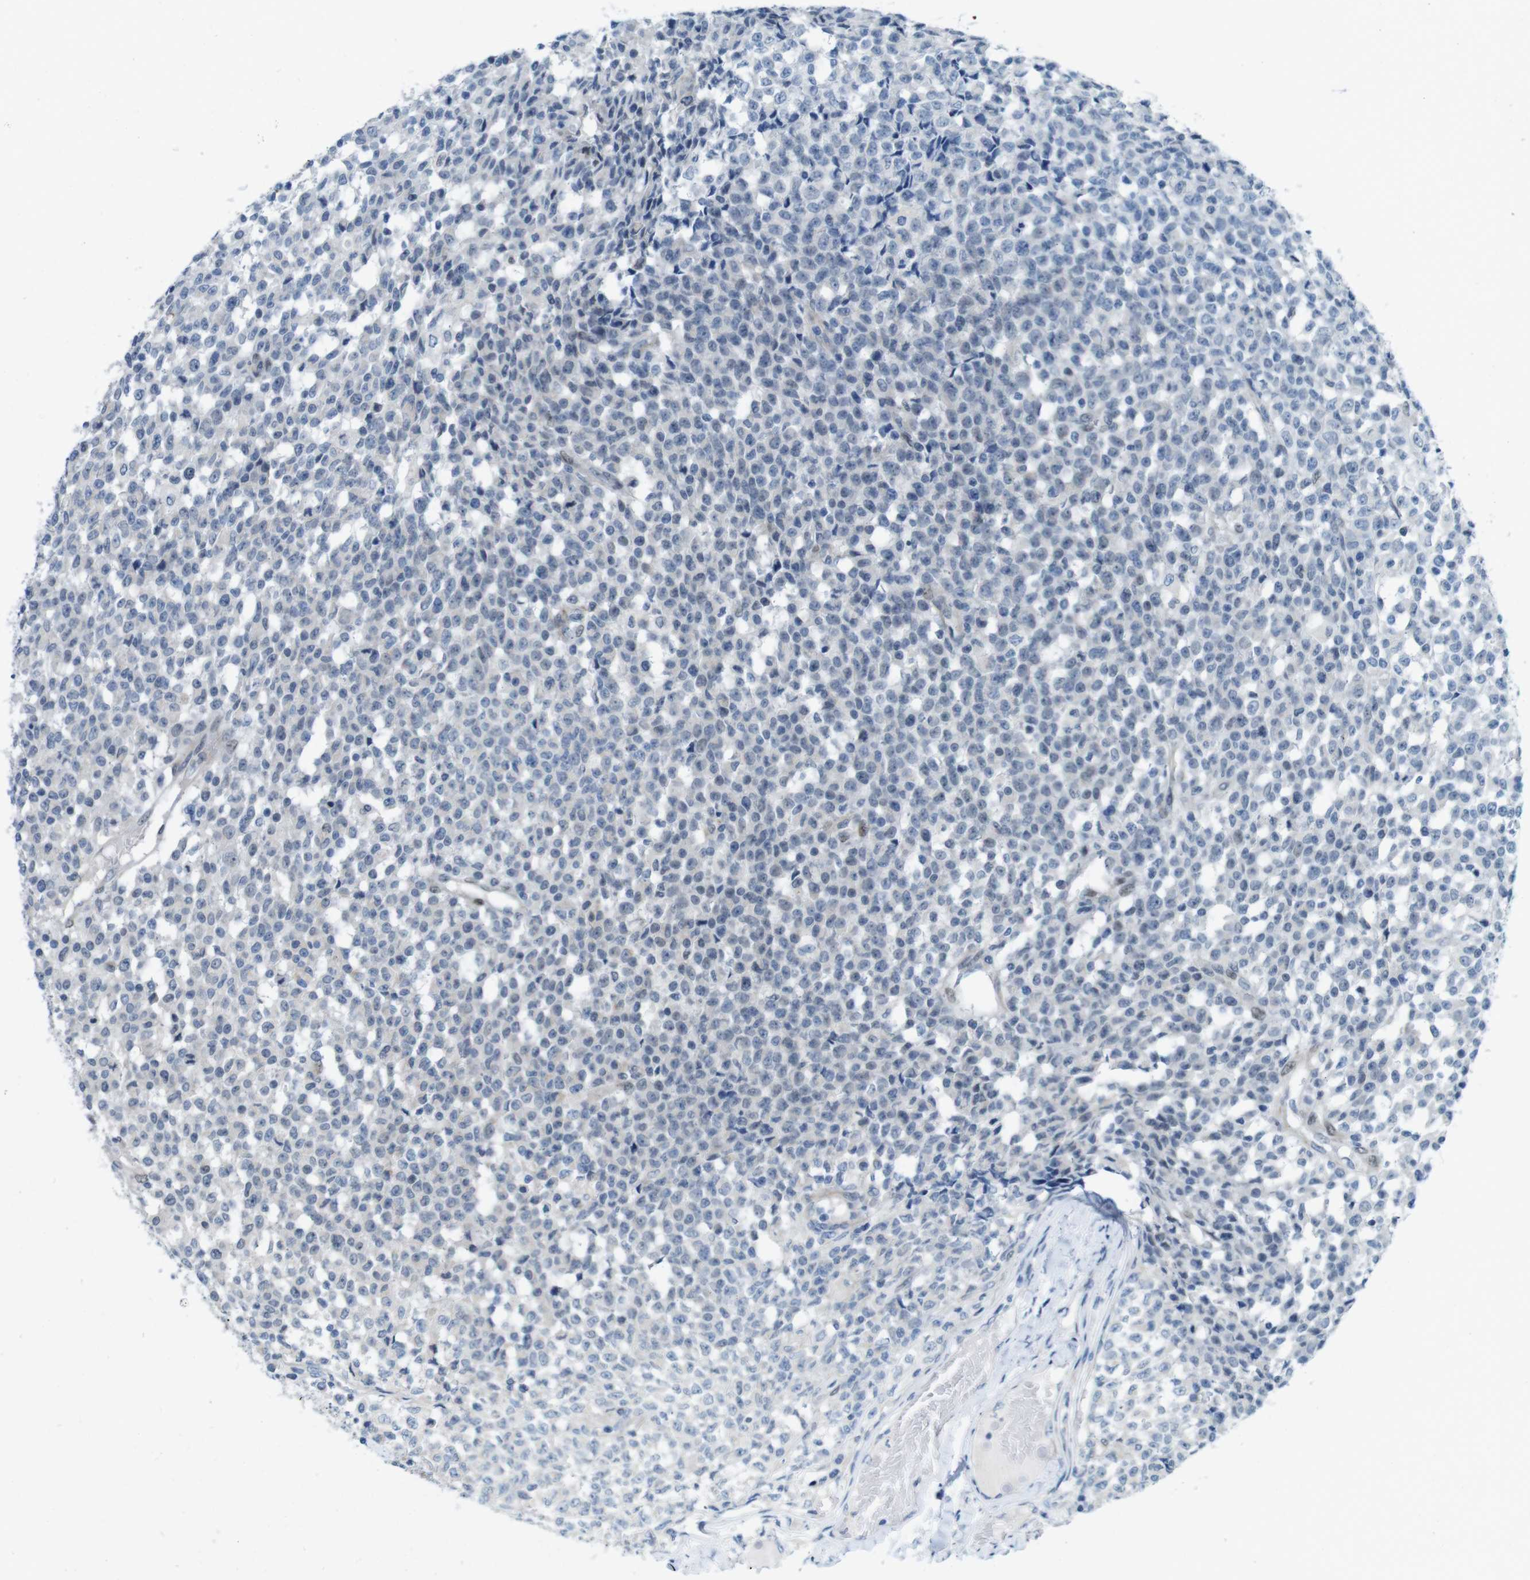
{"staining": {"intensity": "negative", "quantity": "none", "location": "none"}, "tissue": "testis cancer", "cell_type": "Tumor cells", "image_type": "cancer", "snomed": [{"axis": "morphology", "description": "Seminoma, NOS"}, {"axis": "topography", "description": "Testis"}], "caption": "A histopathology image of testis cancer stained for a protein shows no brown staining in tumor cells. (IHC, brightfield microscopy, high magnification).", "gene": "SKI", "patient": {"sex": "male", "age": 59}}